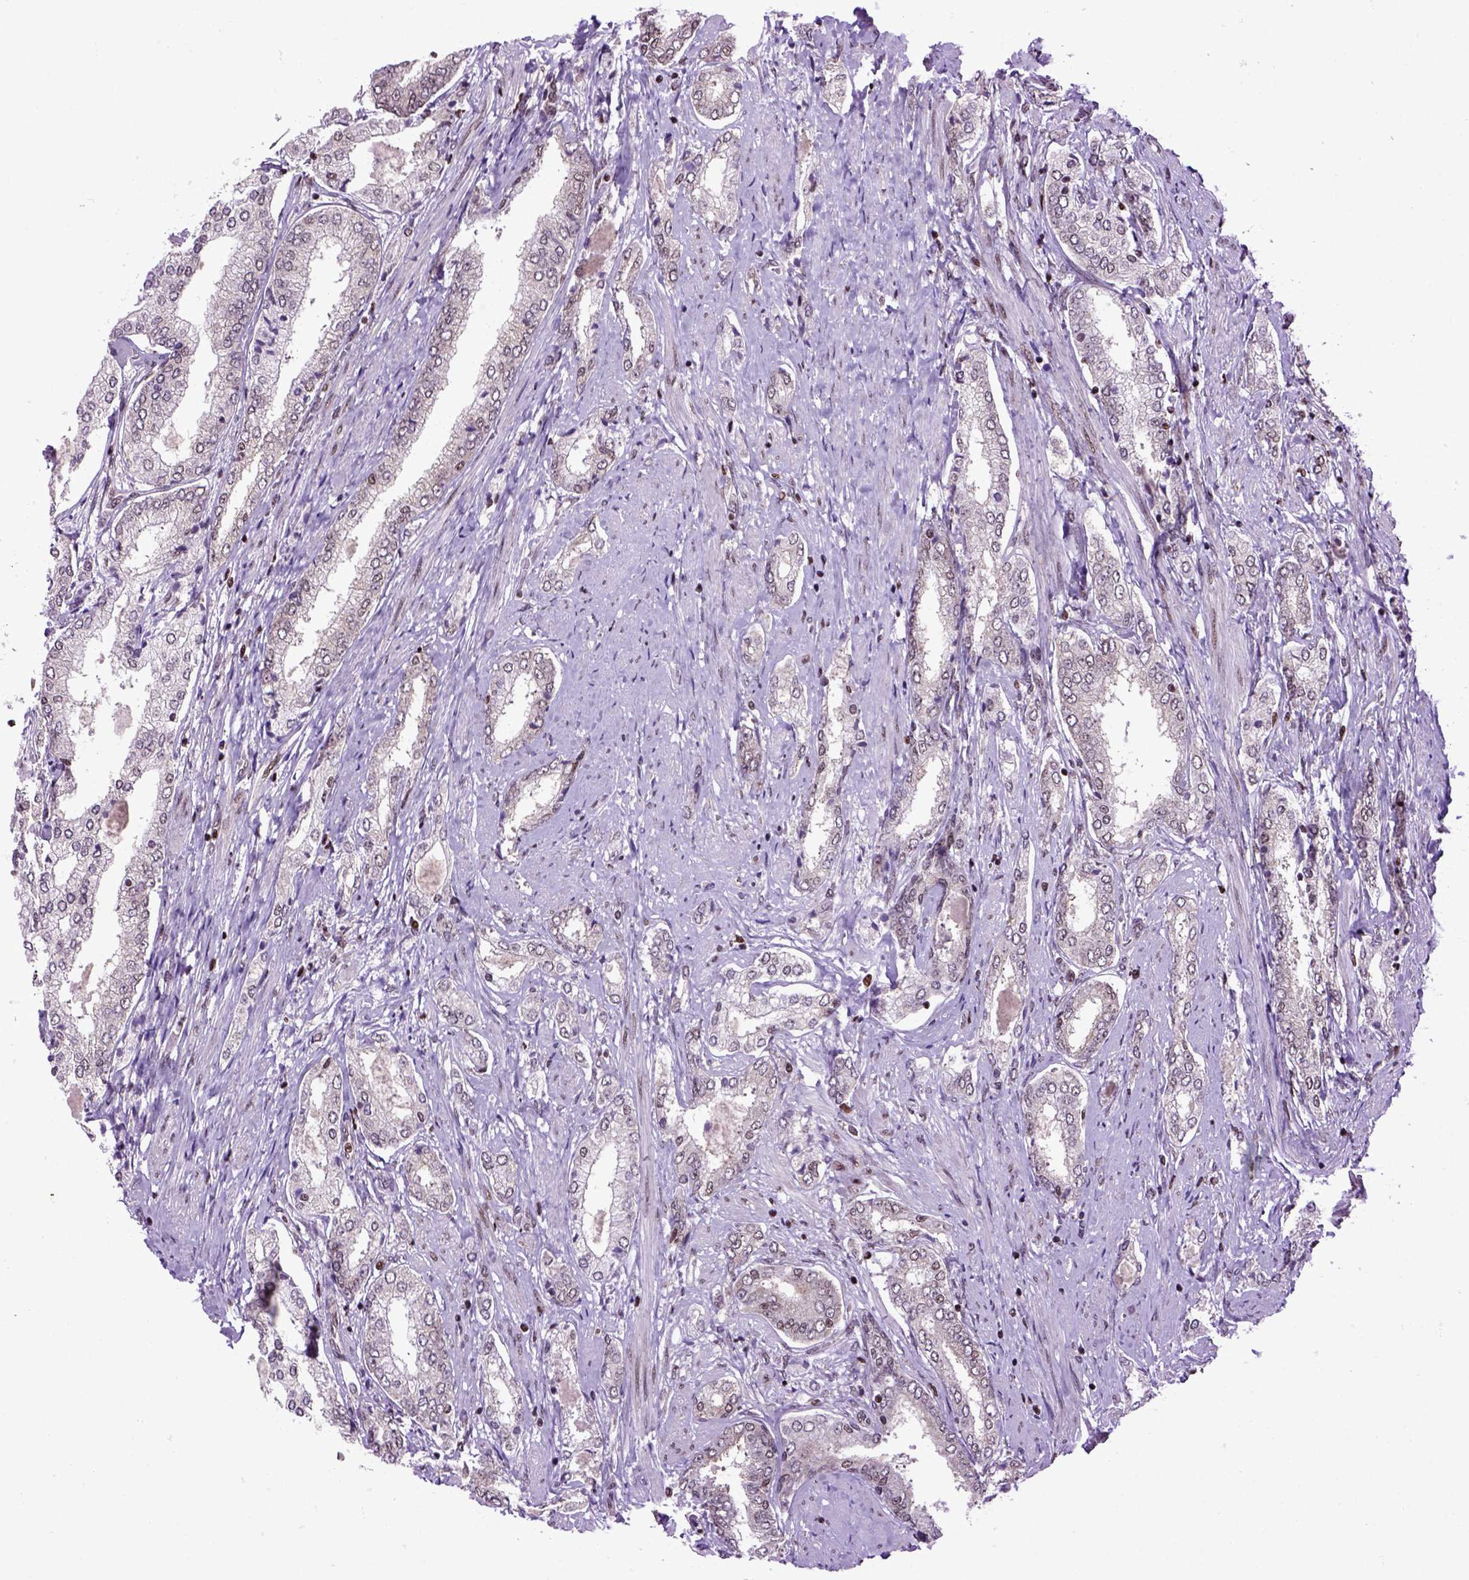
{"staining": {"intensity": "negative", "quantity": "none", "location": "none"}, "tissue": "prostate cancer", "cell_type": "Tumor cells", "image_type": "cancer", "snomed": [{"axis": "morphology", "description": "Adenocarcinoma, NOS"}, {"axis": "topography", "description": "Prostate"}], "caption": "Immunohistochemistry photomicrograph of human prostate cancer stained for a protein (brown), which shows no expression in tumor cells.", "gene": "CELF1", "patient": {"sex": "male", "age": 63}}